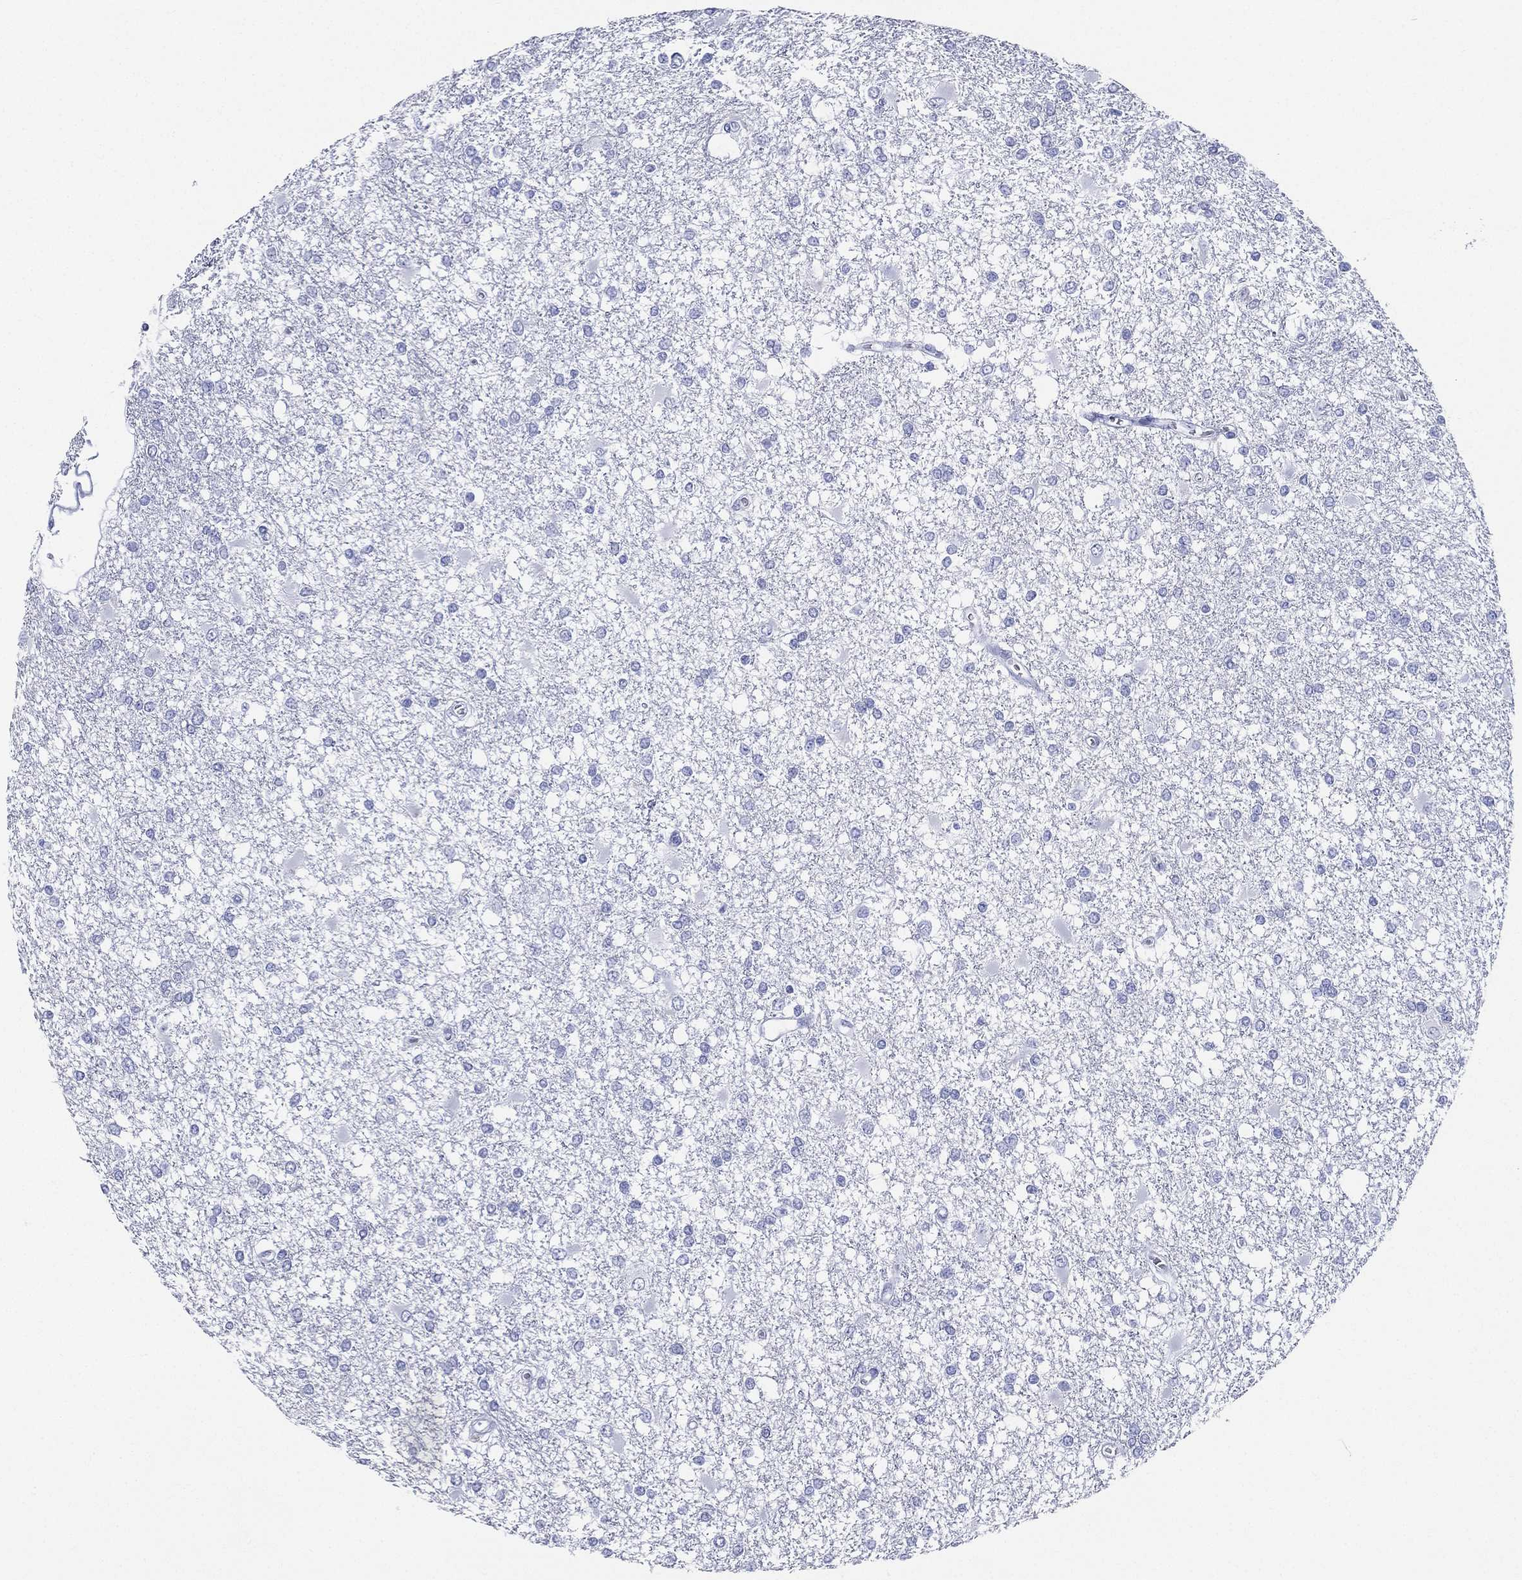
{"staining": {"intensity": "negative", "quantity": "none", "location": "none"}, "tissue": "glioma", "cell_type": "Tumor cells", "image_type": "cancer", "snomed": [{"axis": "morphology", "description": "Glioma, malignant, High grade"}, {"axis": "topography", "description": "Cerebral cortex"}], "caption": "The histopathology image exhibits no significant staining in tumor cells of malignant glioma (high-grade). (Stains: DAB (3,3'-diaminobenzidine) immunohistochemistry (IHC) with hematoxylin counter stain, Microscopy: brightfield microscopy at high magnification).", "gene": "RSPH4A", "patient": {"sex": "male", "age": 79}}